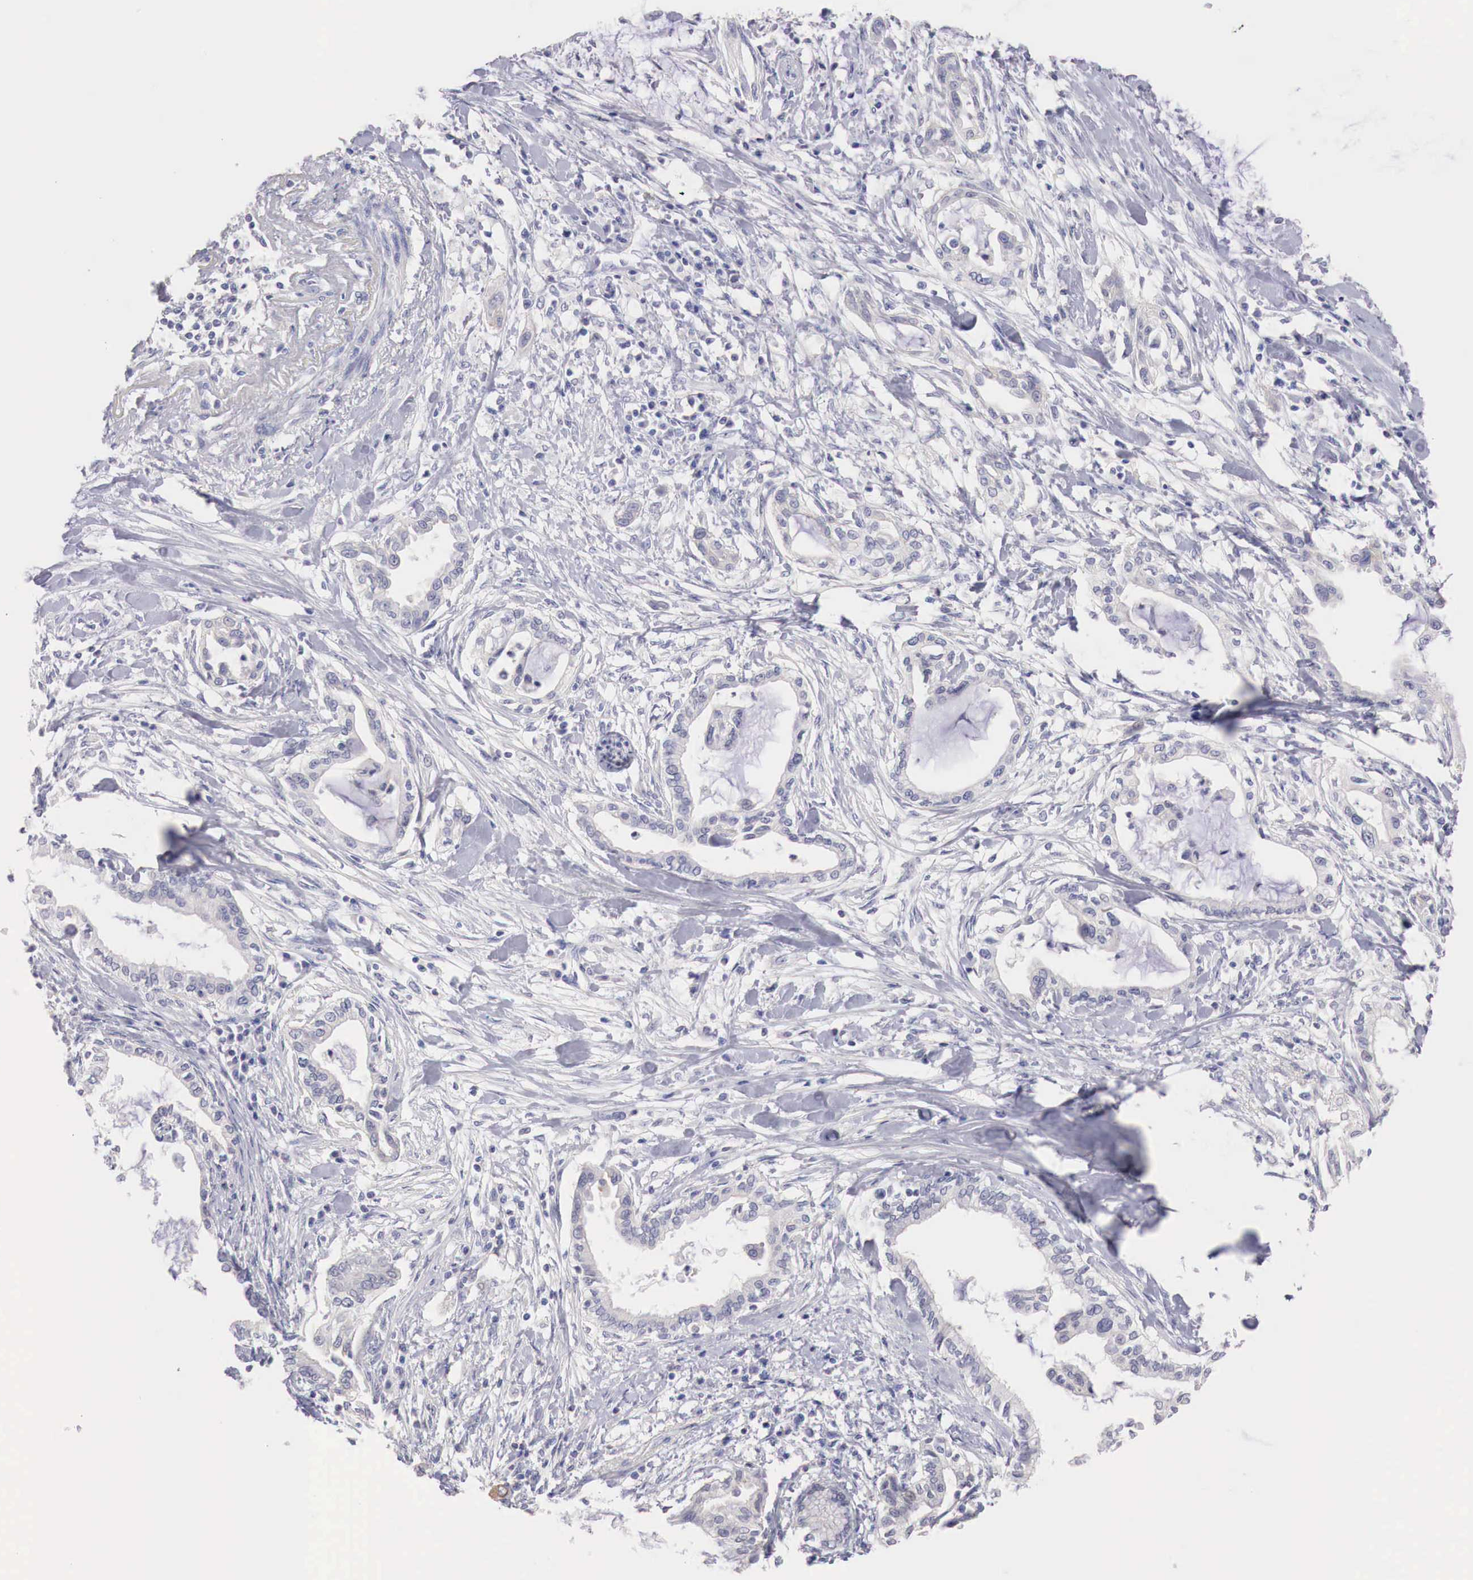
{"staining": {"intensity": "negative", "quantity": "none", "location": "none"}, "tissue": "pancreatic cancer", "cell_type": "Tumor cells", "image_type": "cancer", "snomed": [{"axis": "morphology", "description": "Adenocarcinoma, NOS"}, {"axis": "topography", "description": "Pancreas"}], "caption": "Immunohistochemistry micrograph of neoplastic tissue: pancreatic cancer stained with DAB demonstrates no significant protein positivity in tumor cells.", "gene": "TRIM13", "patient": {"sex": "female", "age": 64}}